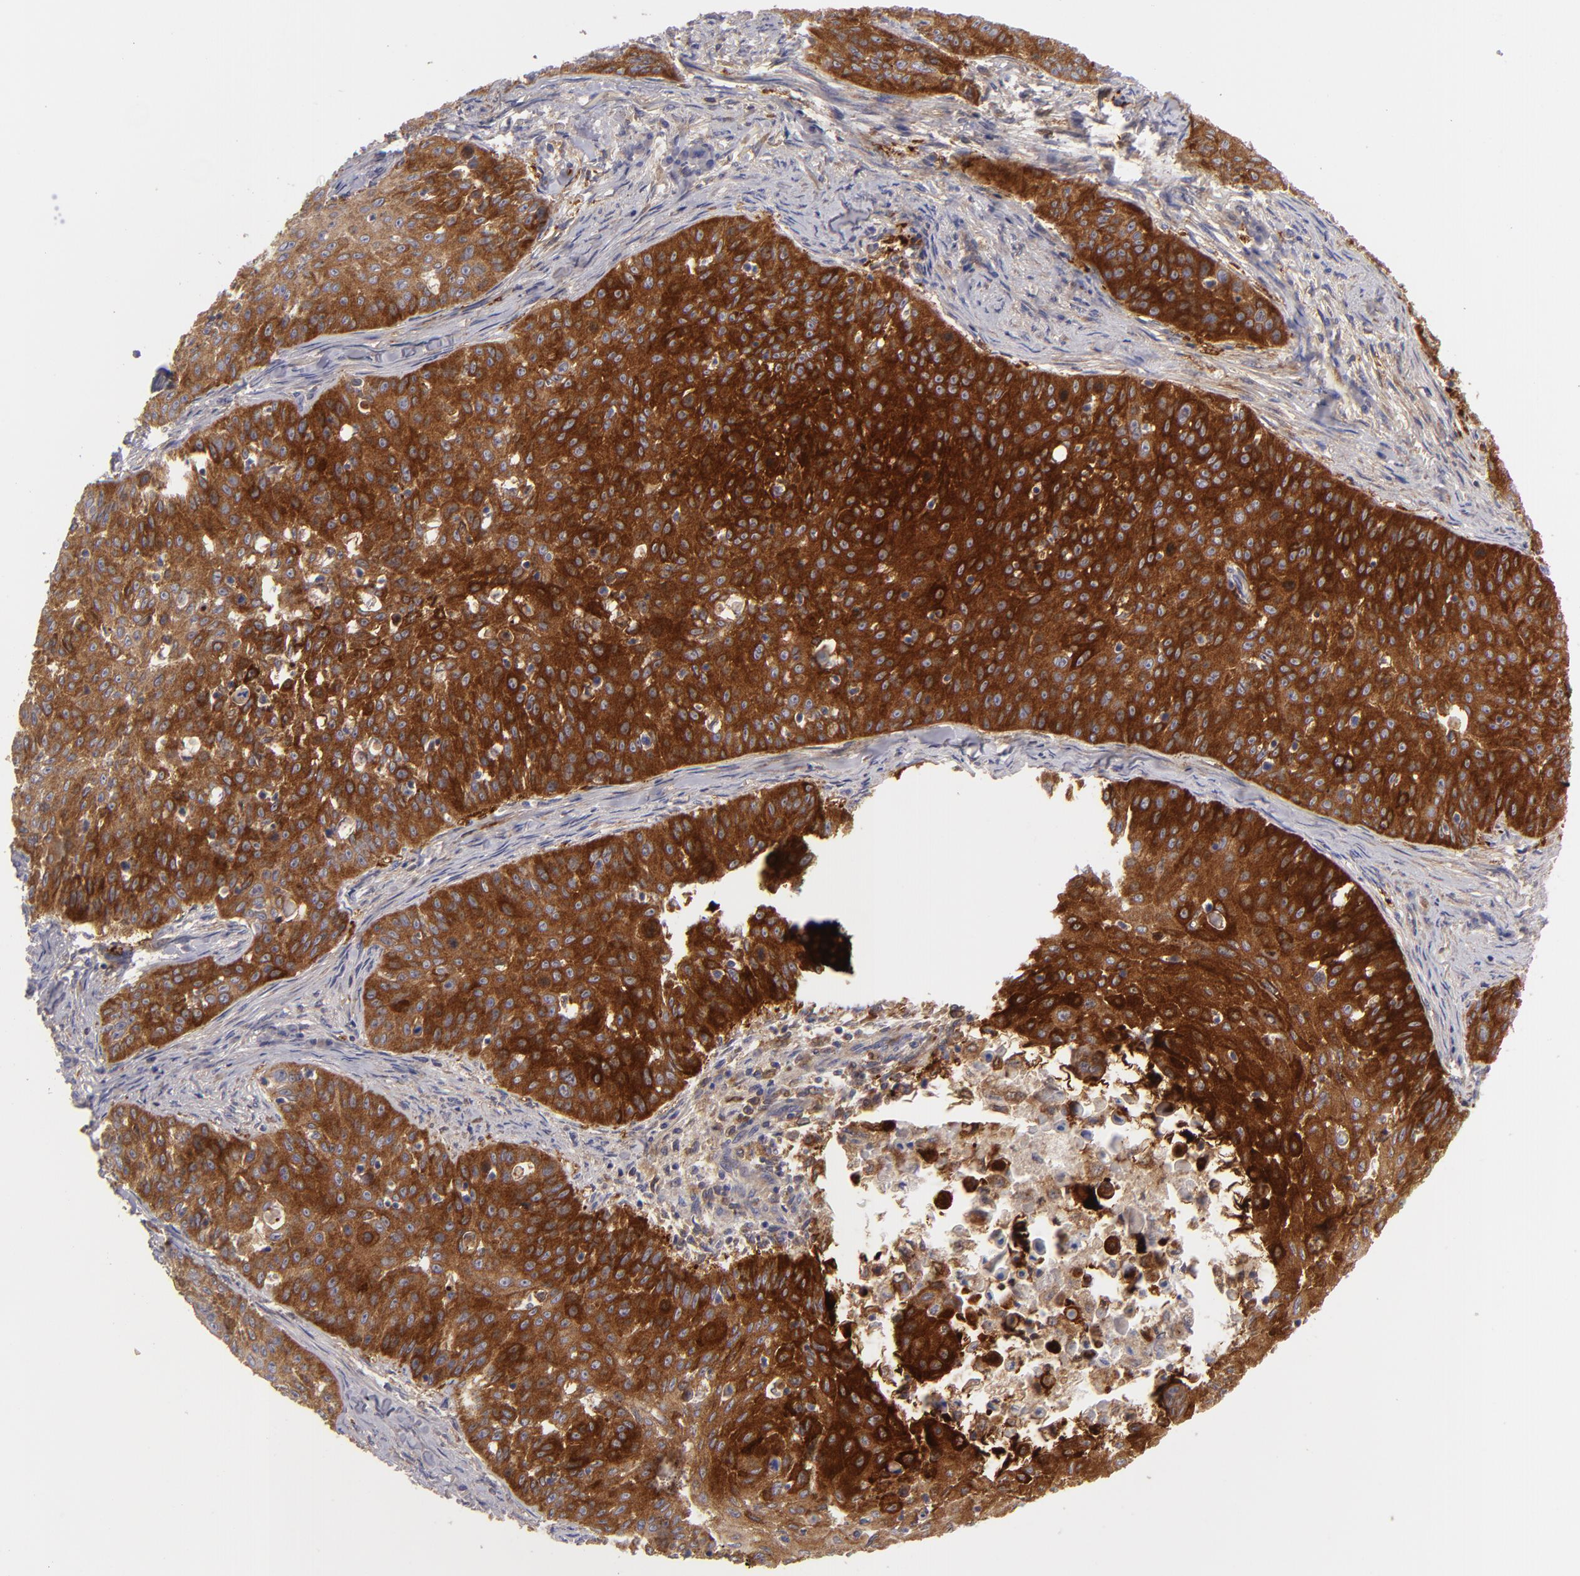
{"staining": {"intensity": "strong", "quantity": ">75%", "location": "cytoplasmic/membranous"}, "tissue": "skin cancer", "cell_type": "Tumor cells", "image_type": "cancer", "snomed": [{"axis": "morphology", "description": "Squamous cell carcinoma, NOS"}, {"axis": "topography", "description": "Skin"}], "caption": "A brown stain shows strong cytoplasmic/membranous expression of a protein in skin cancer (squamous cell carcinoma) tumor cells.", "gene": "MMP10", "patient": {"sex": "male", "age": 82}}